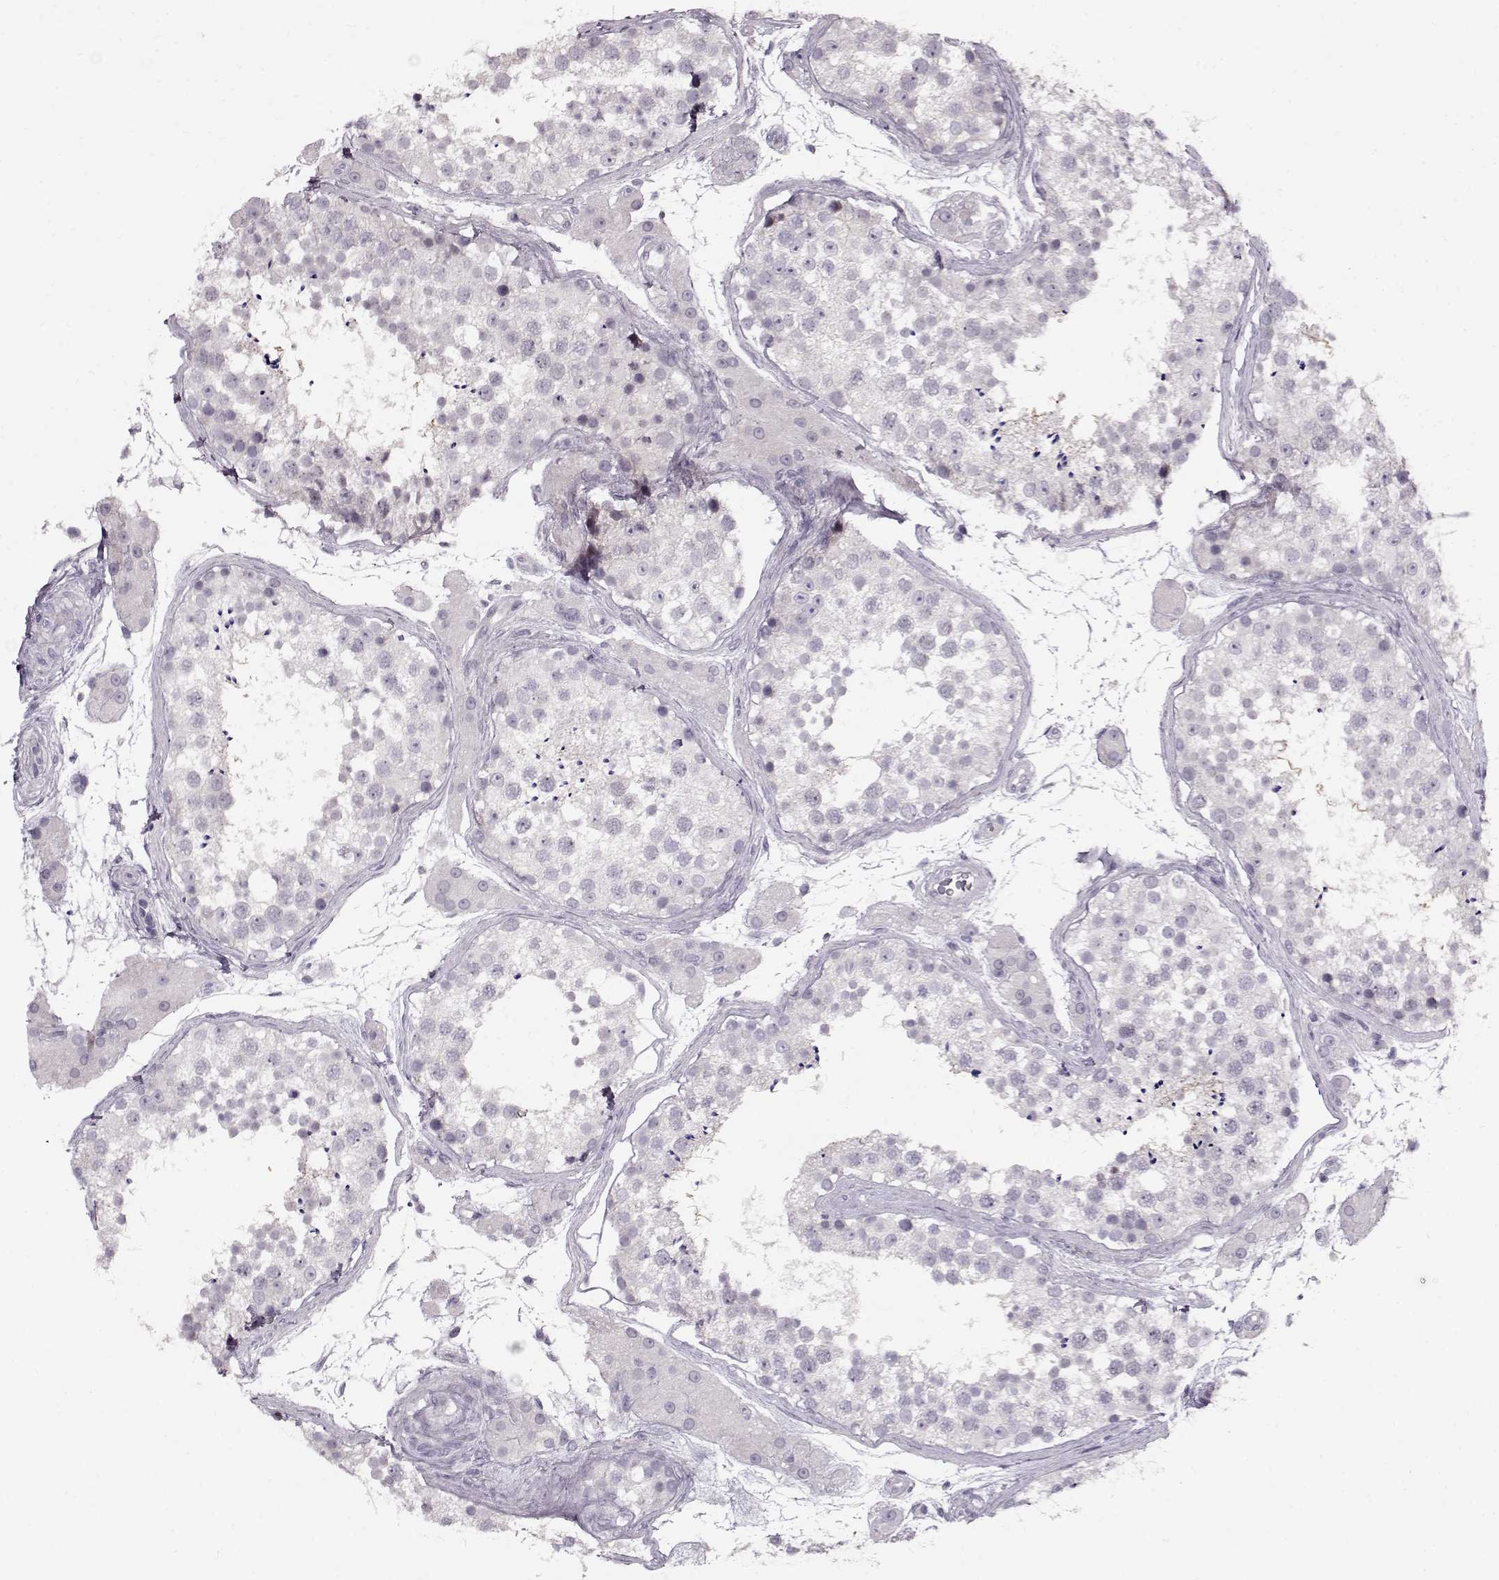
{"staining": {"intensity": "negative", "quantity": "none", "location": "none"}, "tissue": "testis", "cell_type": "Cells in seminiferous ducts", "image_type": "normal", "snomed": [{"axis": "morphology", "description": "Normal tissue, NOS"}, {"axis": "topography", "description": "Testis"}], "caption": "Histopathology image shows no significant protein staining in cells in seminiferous ducts of normal testis.", "gene": "RP1L1", "patient": {"sex": "male", "age": 41}}